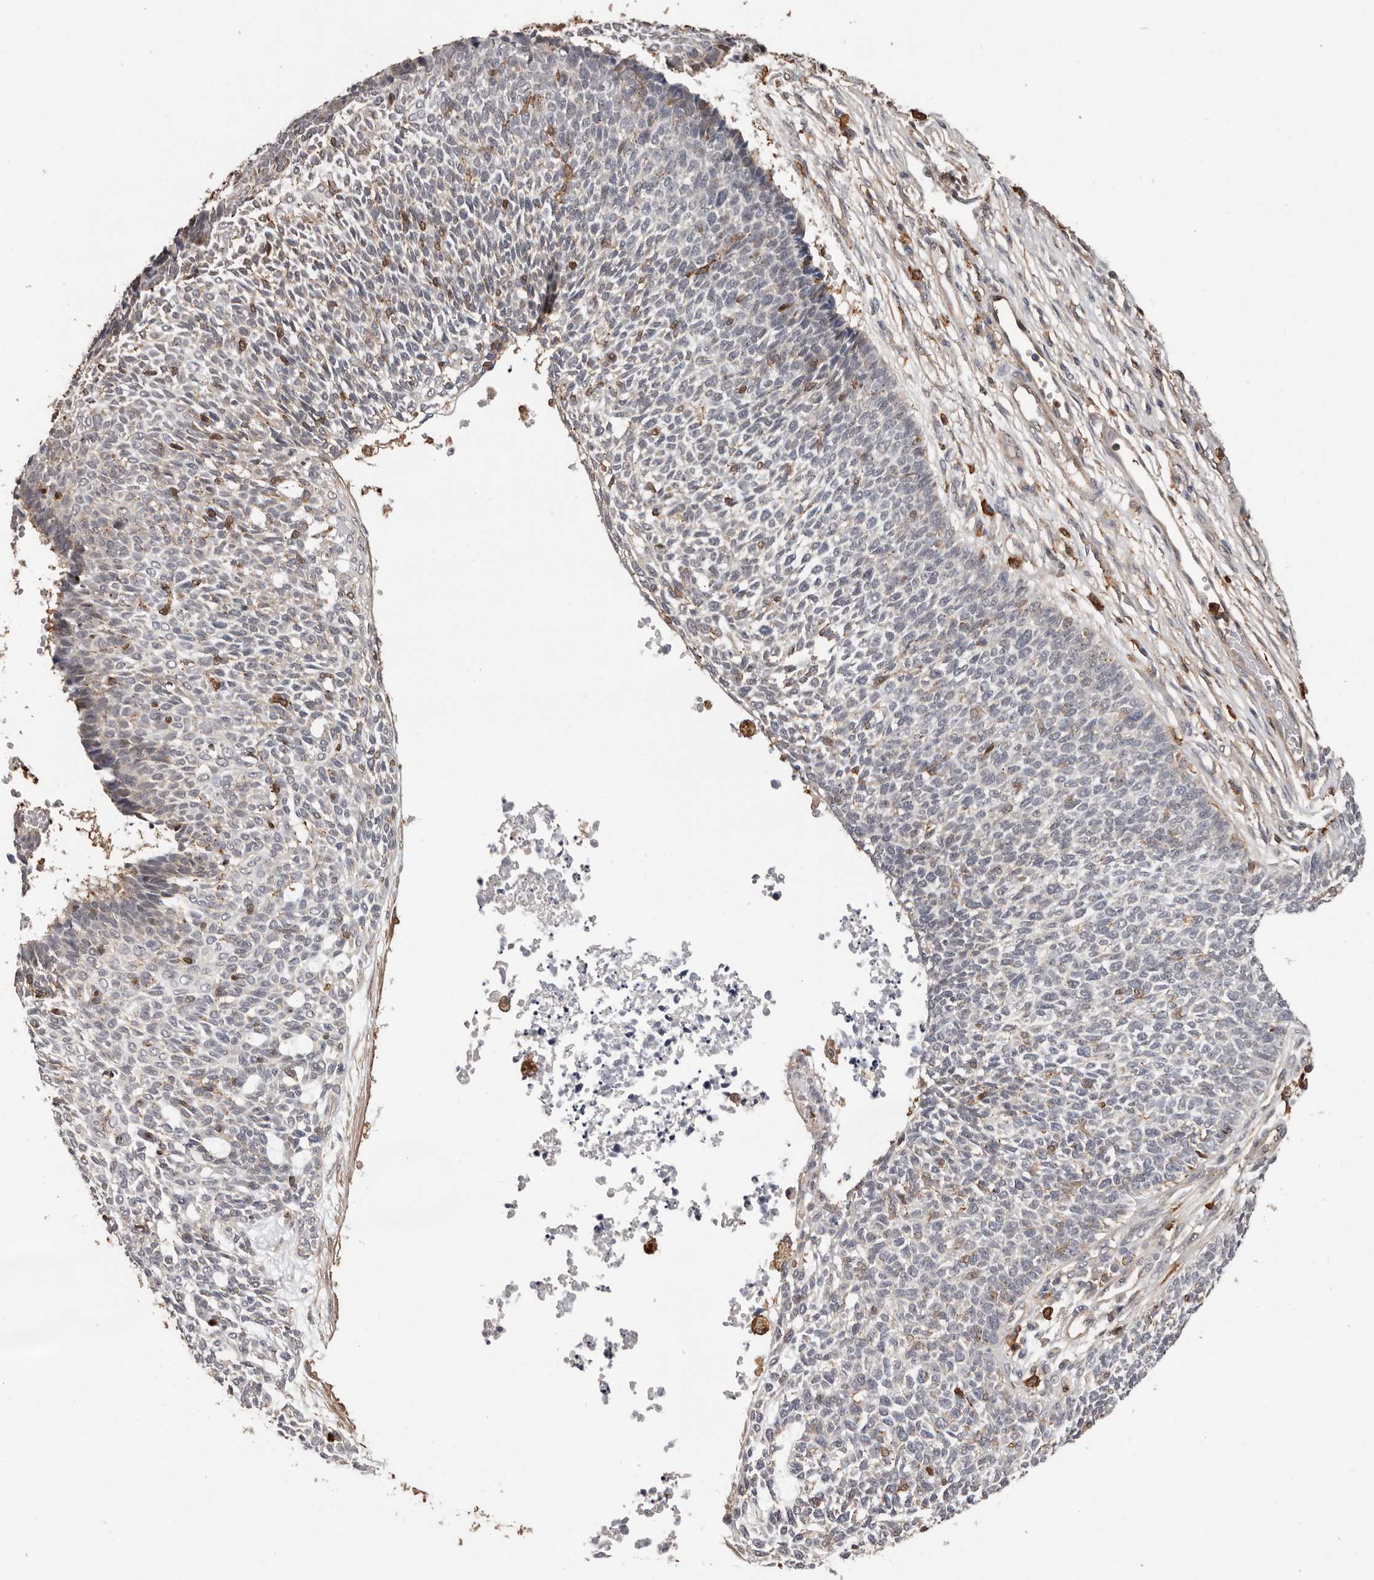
{"staining": {"intensity": "negative", "quantity": "none", "location": "none"}, "tissue": "skin cancer", "cell_type": "Tumor cells", "image_type": "cancer", "snomed": [{"axis": "morphology", "description": "Basal cell carcinoma"}, {"axis": "topography", "description": "Skin"}], "caption": "A micrograph of human skin cancer is negative for staining in tumor cells.", "gene": "PRR12", "patient": {"sex": "female", "age": 84}}